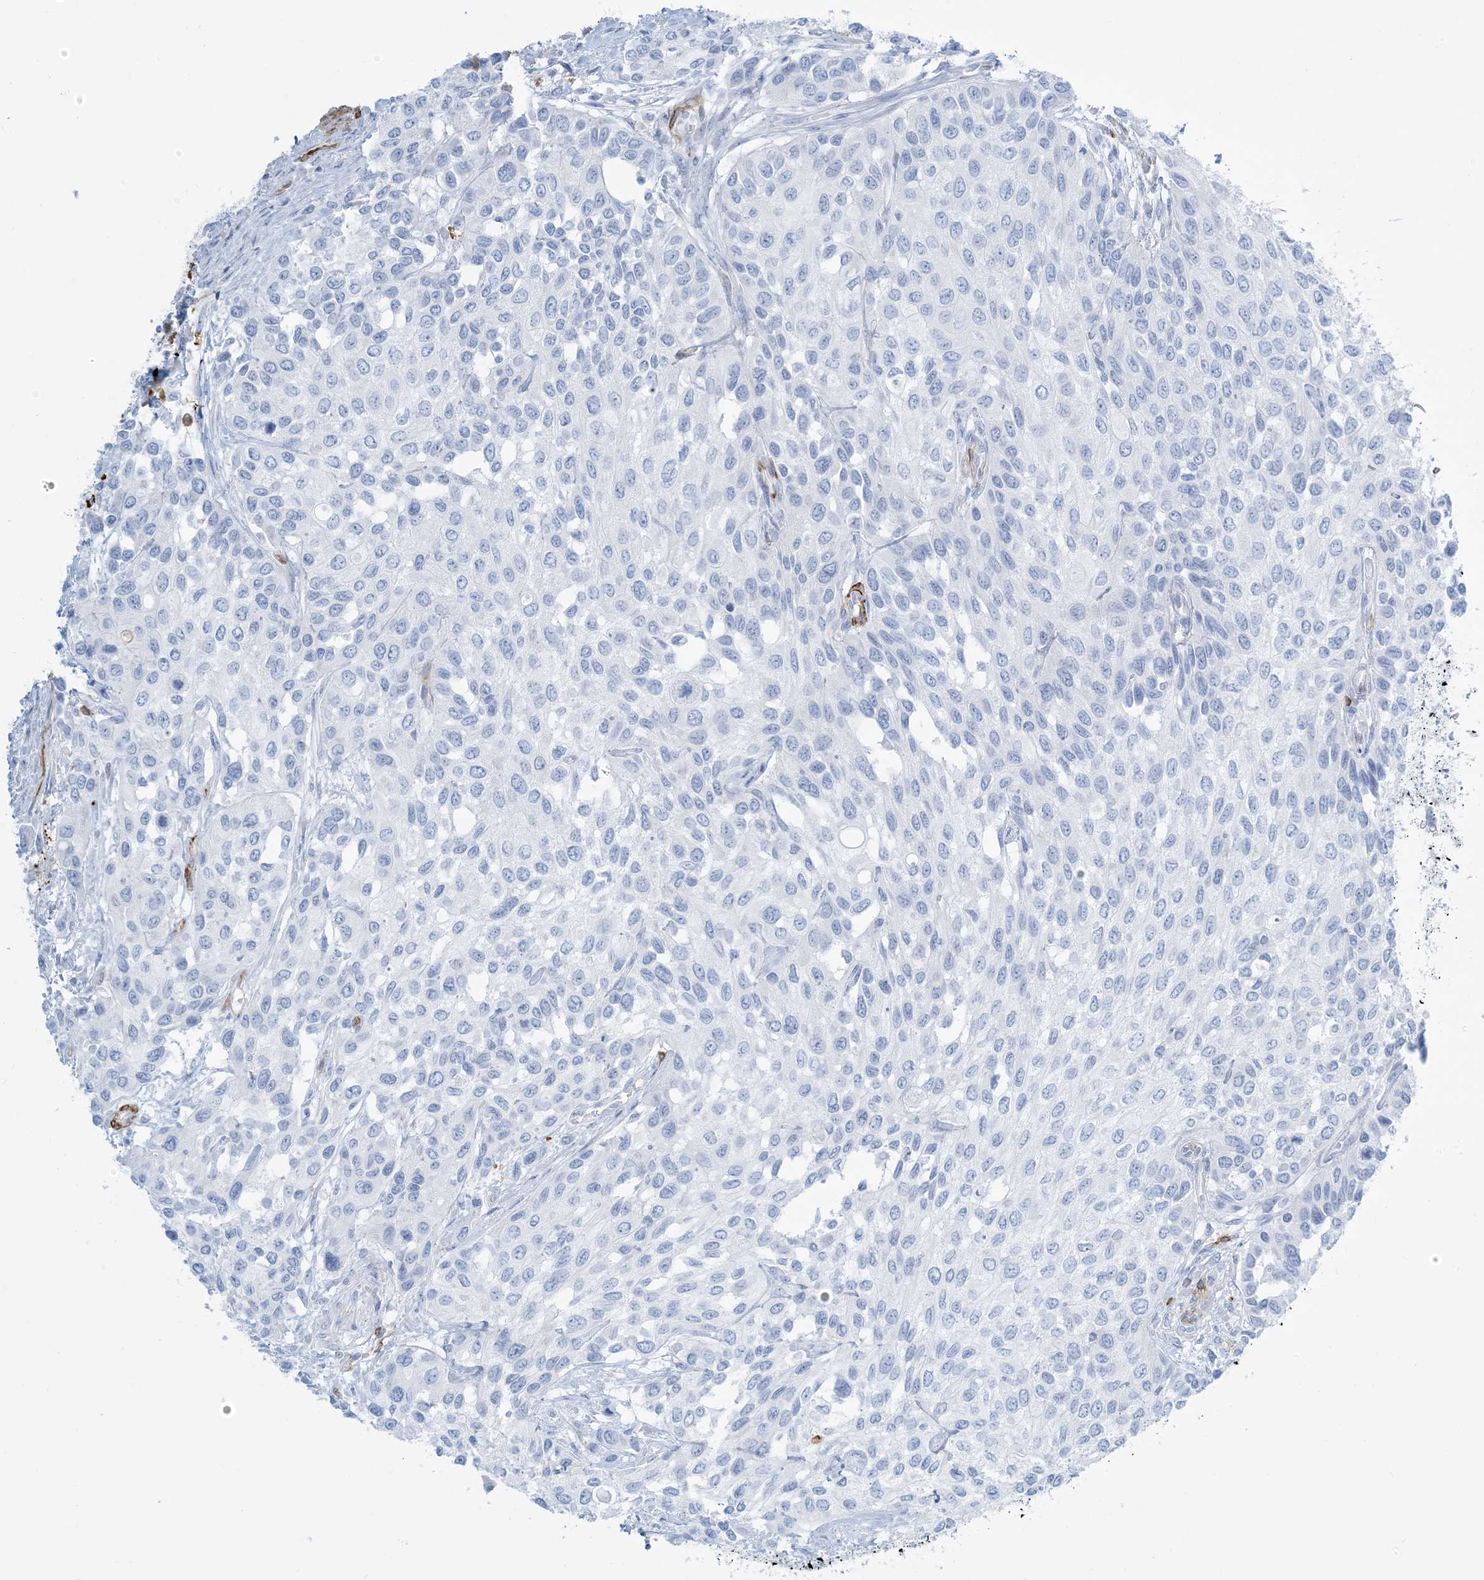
{"staining": {"intensity": "negative", "quantity": "none", "location": "none"}, "tissue": "urothelial cancer", "cell_type": "Tumor cells", "image_type": "cancer", "snomed": [{"axis": "morphology", "description": "Normal tissue, NOS"}, {"axis": "morphology", "description": "Urothelial carcinoma, High grade"}, {"axis": "topography", "description": "Vascular tissue"}, {"axis": "topography", "description": "Urinary bladder"}], "caption": "Tumor cells are negative for brown protein staining in urothelial cancer.", "gene": "EPS8L3", "patient": {"sex": "female", "age": 56}}